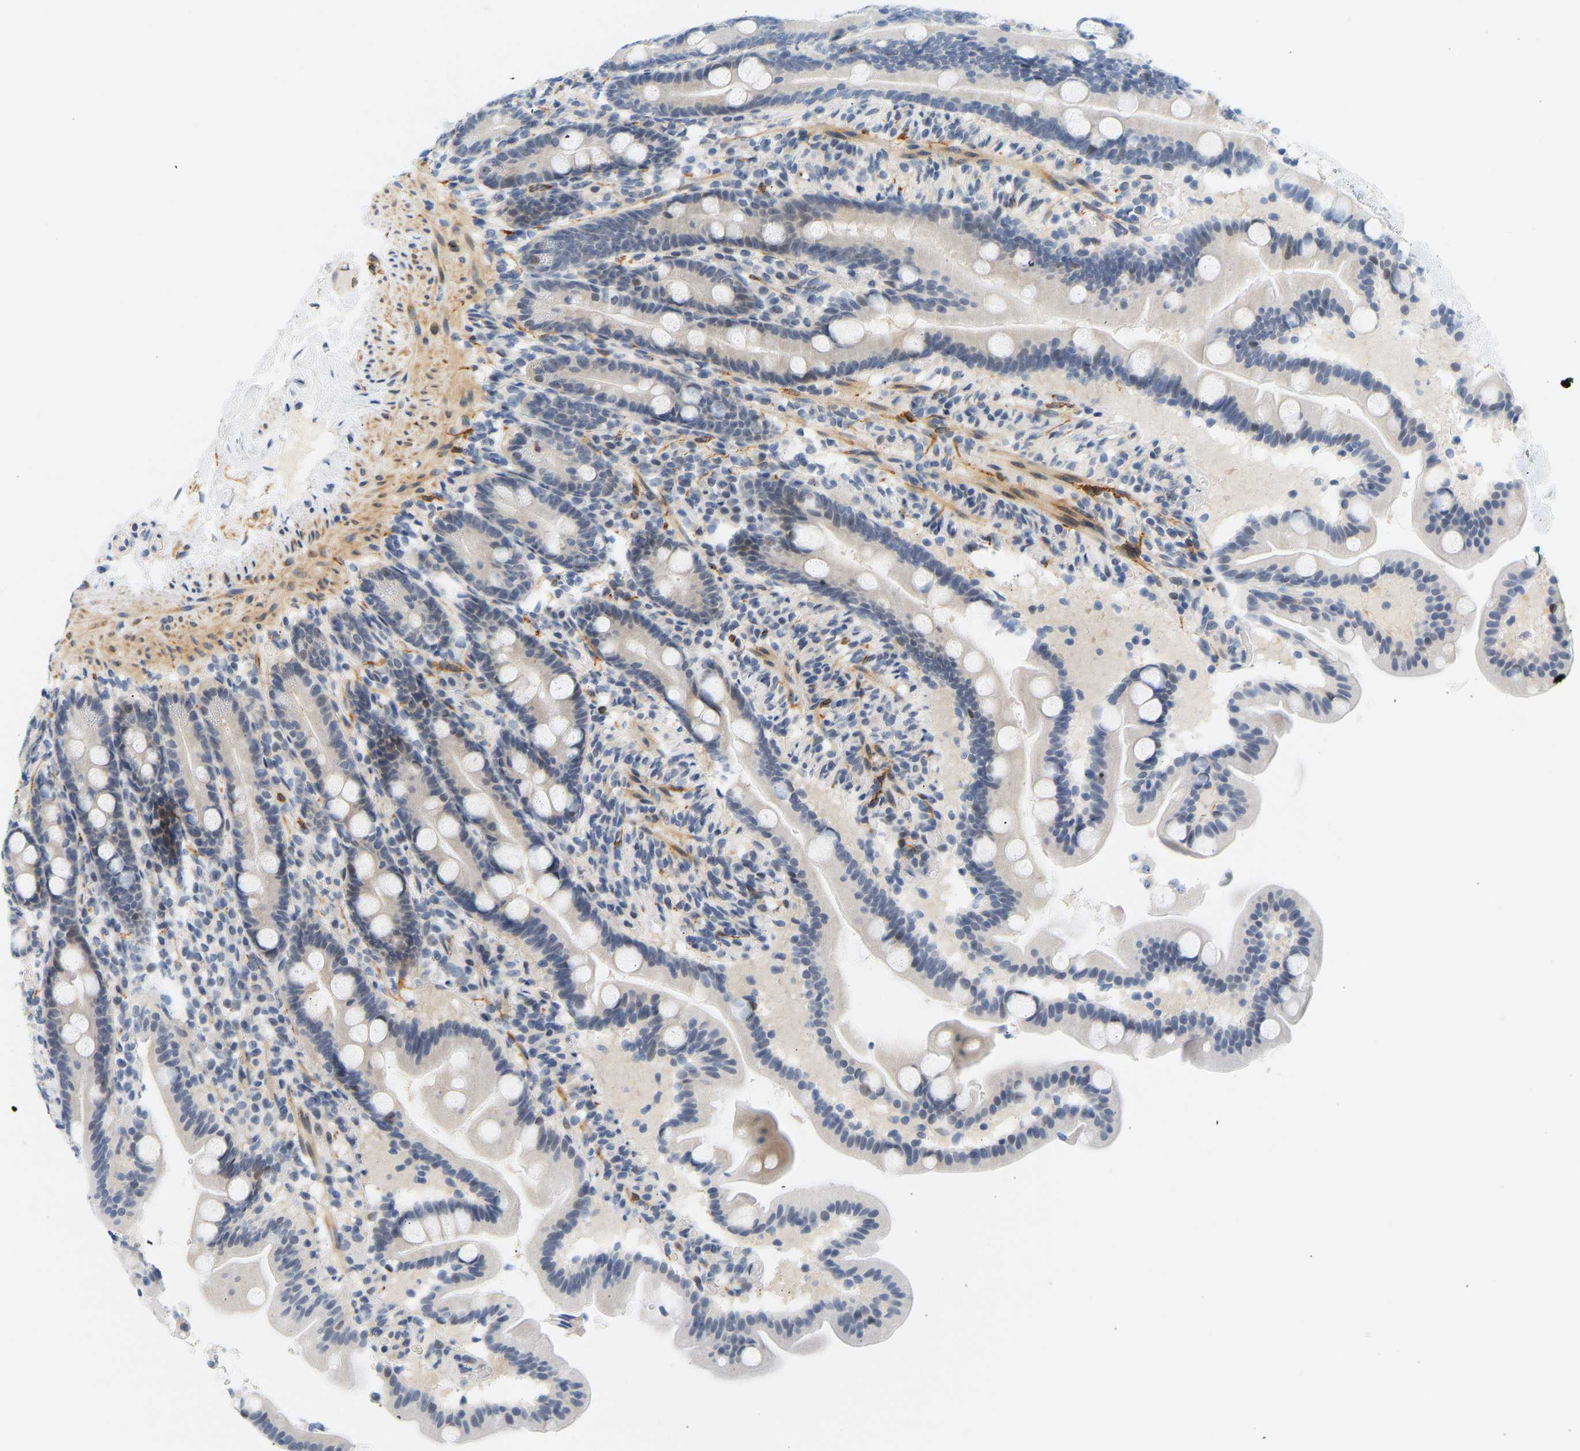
{"staining": {"intensity": "negative", "quantity": "none", "location": "none"}, "tissue": "duodenum", "cell_type": "Glandular cells", "image_type": "normal", "snomed": [{"axis": "morphology", "description": "Normal tissue, NOS"}, {"axis": "topography", "description": "Duodenum"}], "caption": "Human duodenum stained for a protein using immunohistochemistry (IHC) shows no expression in glandular cells.", "gene": "BAG1", "patient": {"sex": "male", "age": 54}}